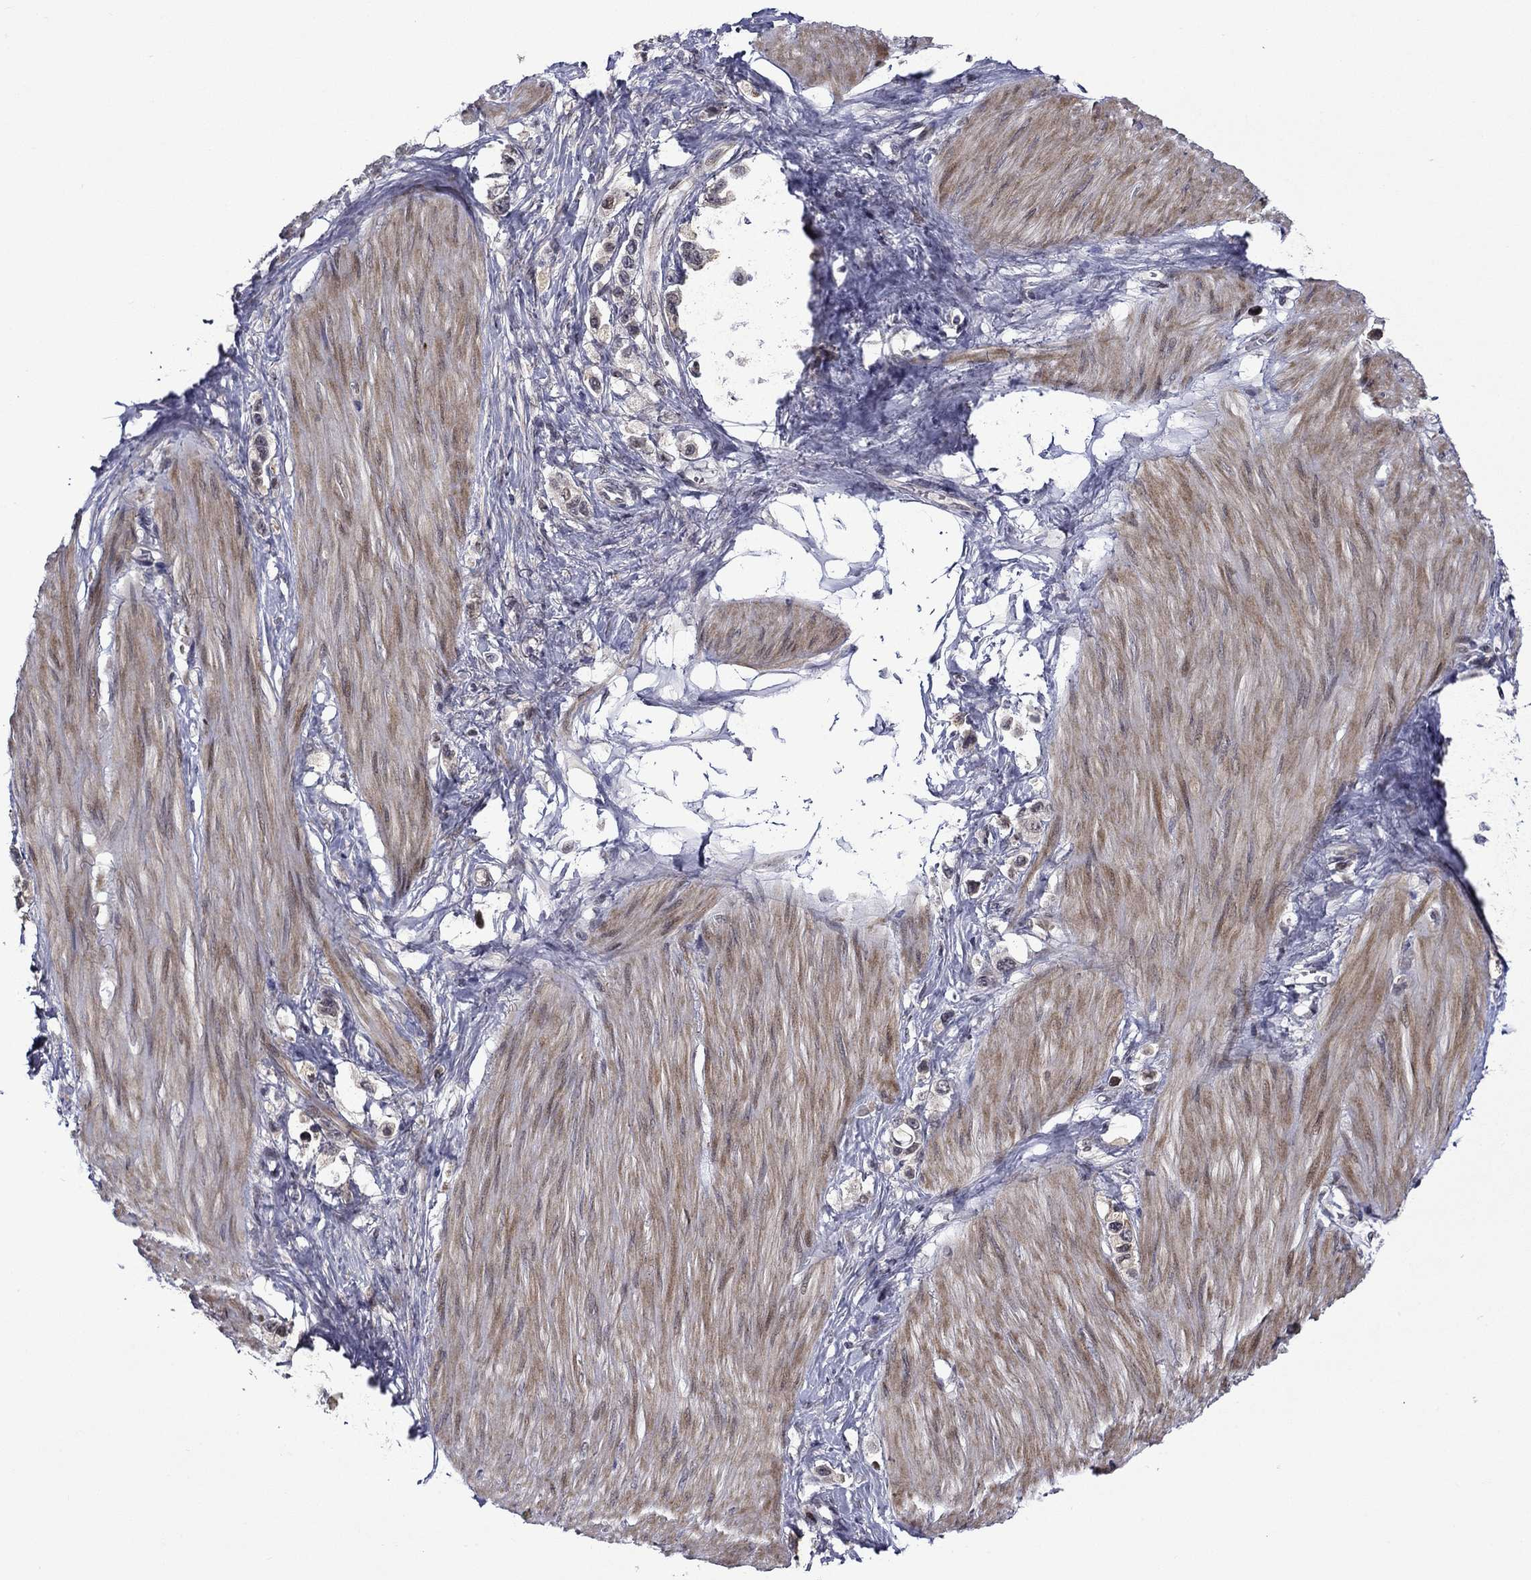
{"staining": {"intensity": "negative", "quantity": "none", "location": "none"}, "tissue": "stomach cancer", "cell_type": "Tumor cells", "image_type": "cancer", "snomed": [{"axis": "morphology", "description": "Normal tissue, NOS"}, {"axis": "morphology", "description": "Adenocarcinoma, NOS"}, {"axis": "morphology", "description": "Adenocarcinoma, High grade"}, {"axis": "topography", "description": "Stomach, upper"}, {"axis": "topography", "description": "Stomach"}], "caption": "Histopathology image shows no protein positivity in tumor cells of adenocarcinoma (stomach) tissue.", "gene": "B3GAT1", "patient": {"sex": "female", "age": 65}}